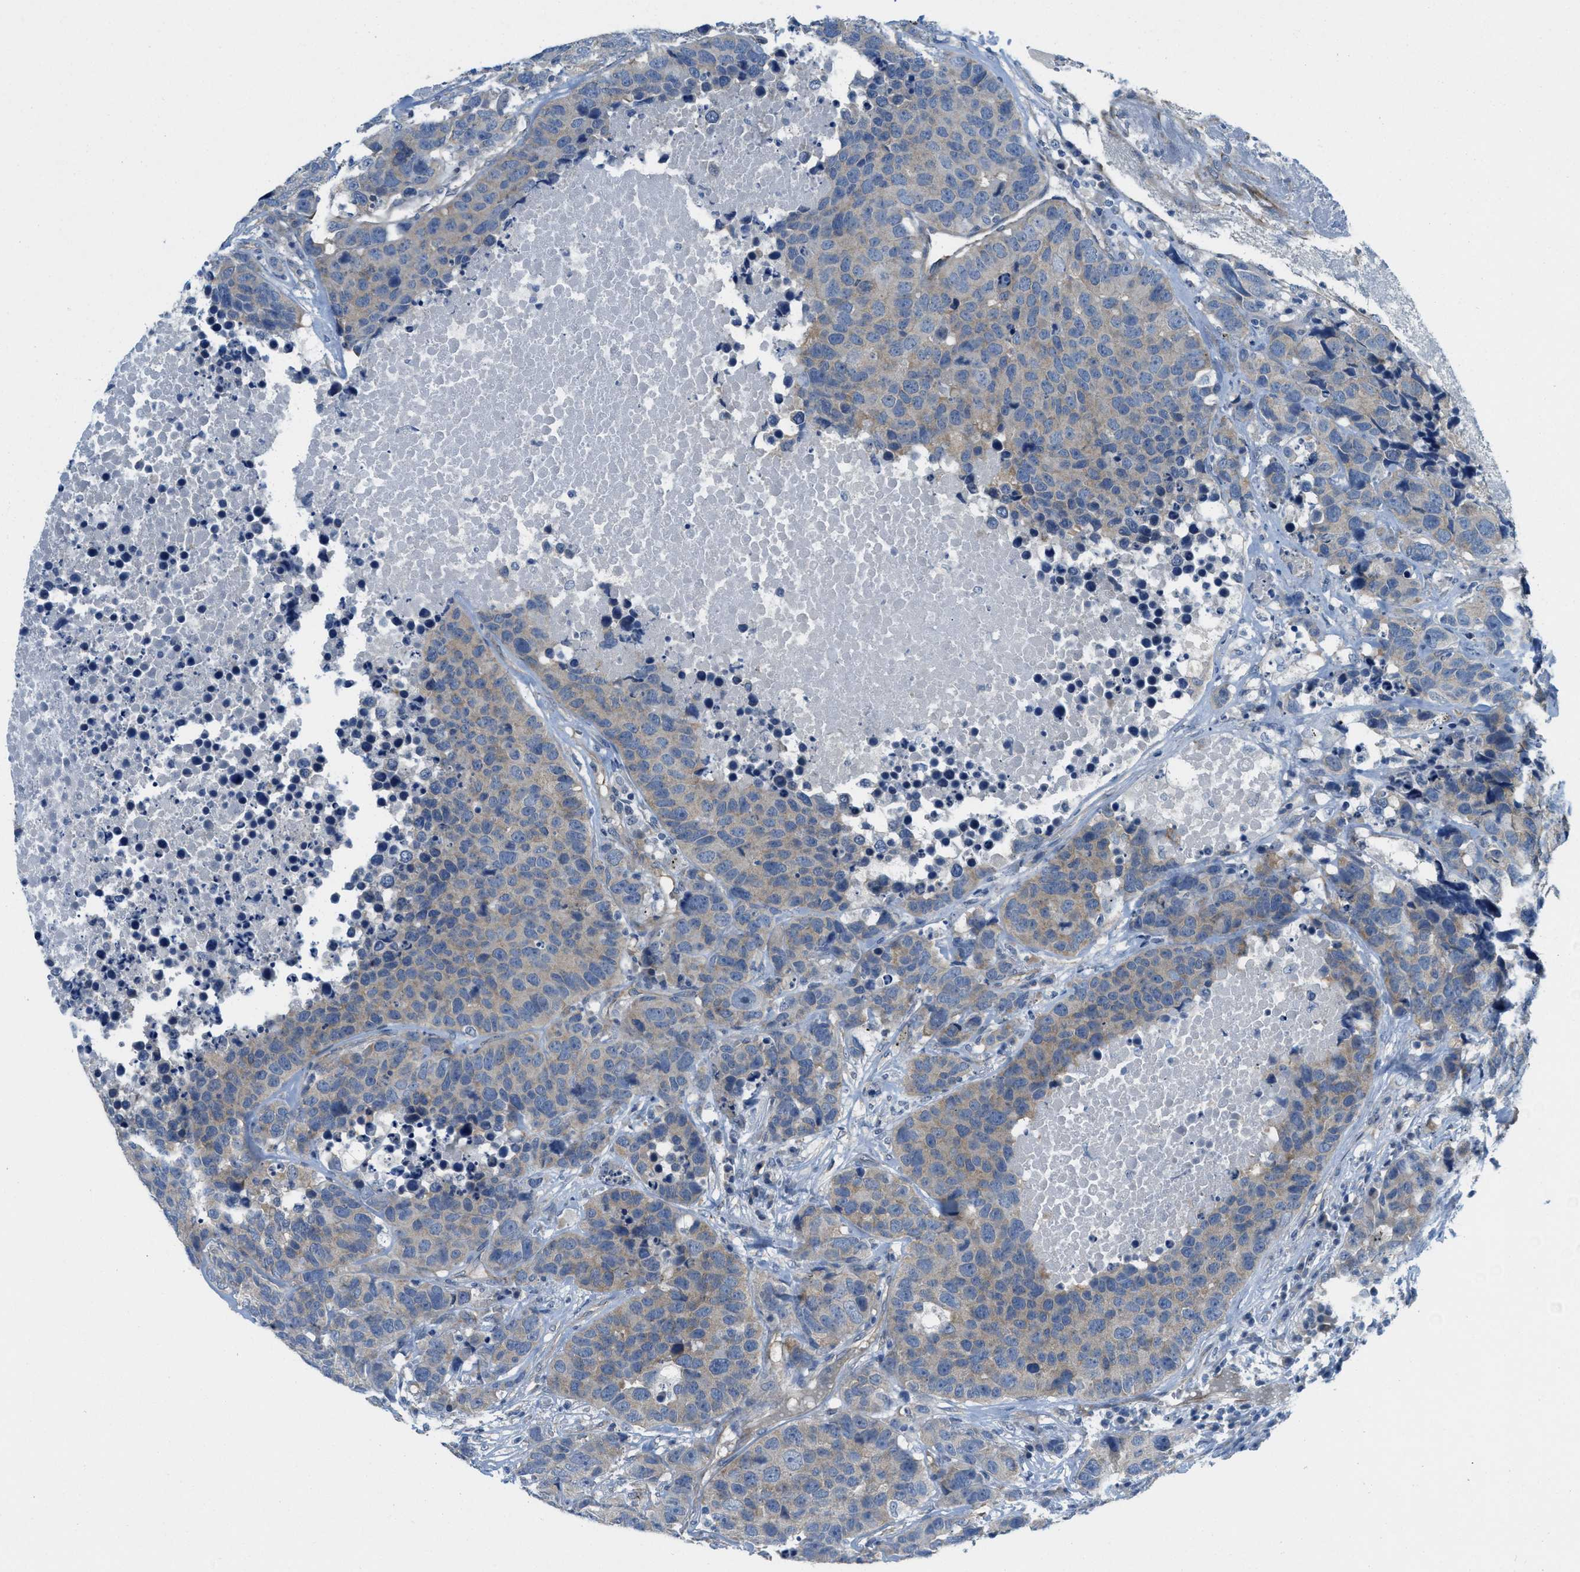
{"staining": {"intensity": "weak", "quantity": "25%-75%", "location": "cytoplasmic/membranous"}, "tissue": "carcinoid", "cell_type": "Tumor cells", "image_type": "cancer", "snomed": [{"axis": "morphology", "description": "Carcinoid, malignant, NOS"}, {"axis": "topography", "description": "Lung"}], "caption": "Weak cytoplasmic/membranous expression is seen in approximately 25%-75% of tumor cells in carcinoid.", "gene": "ZFYVE9", "patient": {"sex": "male", "age": 60}}